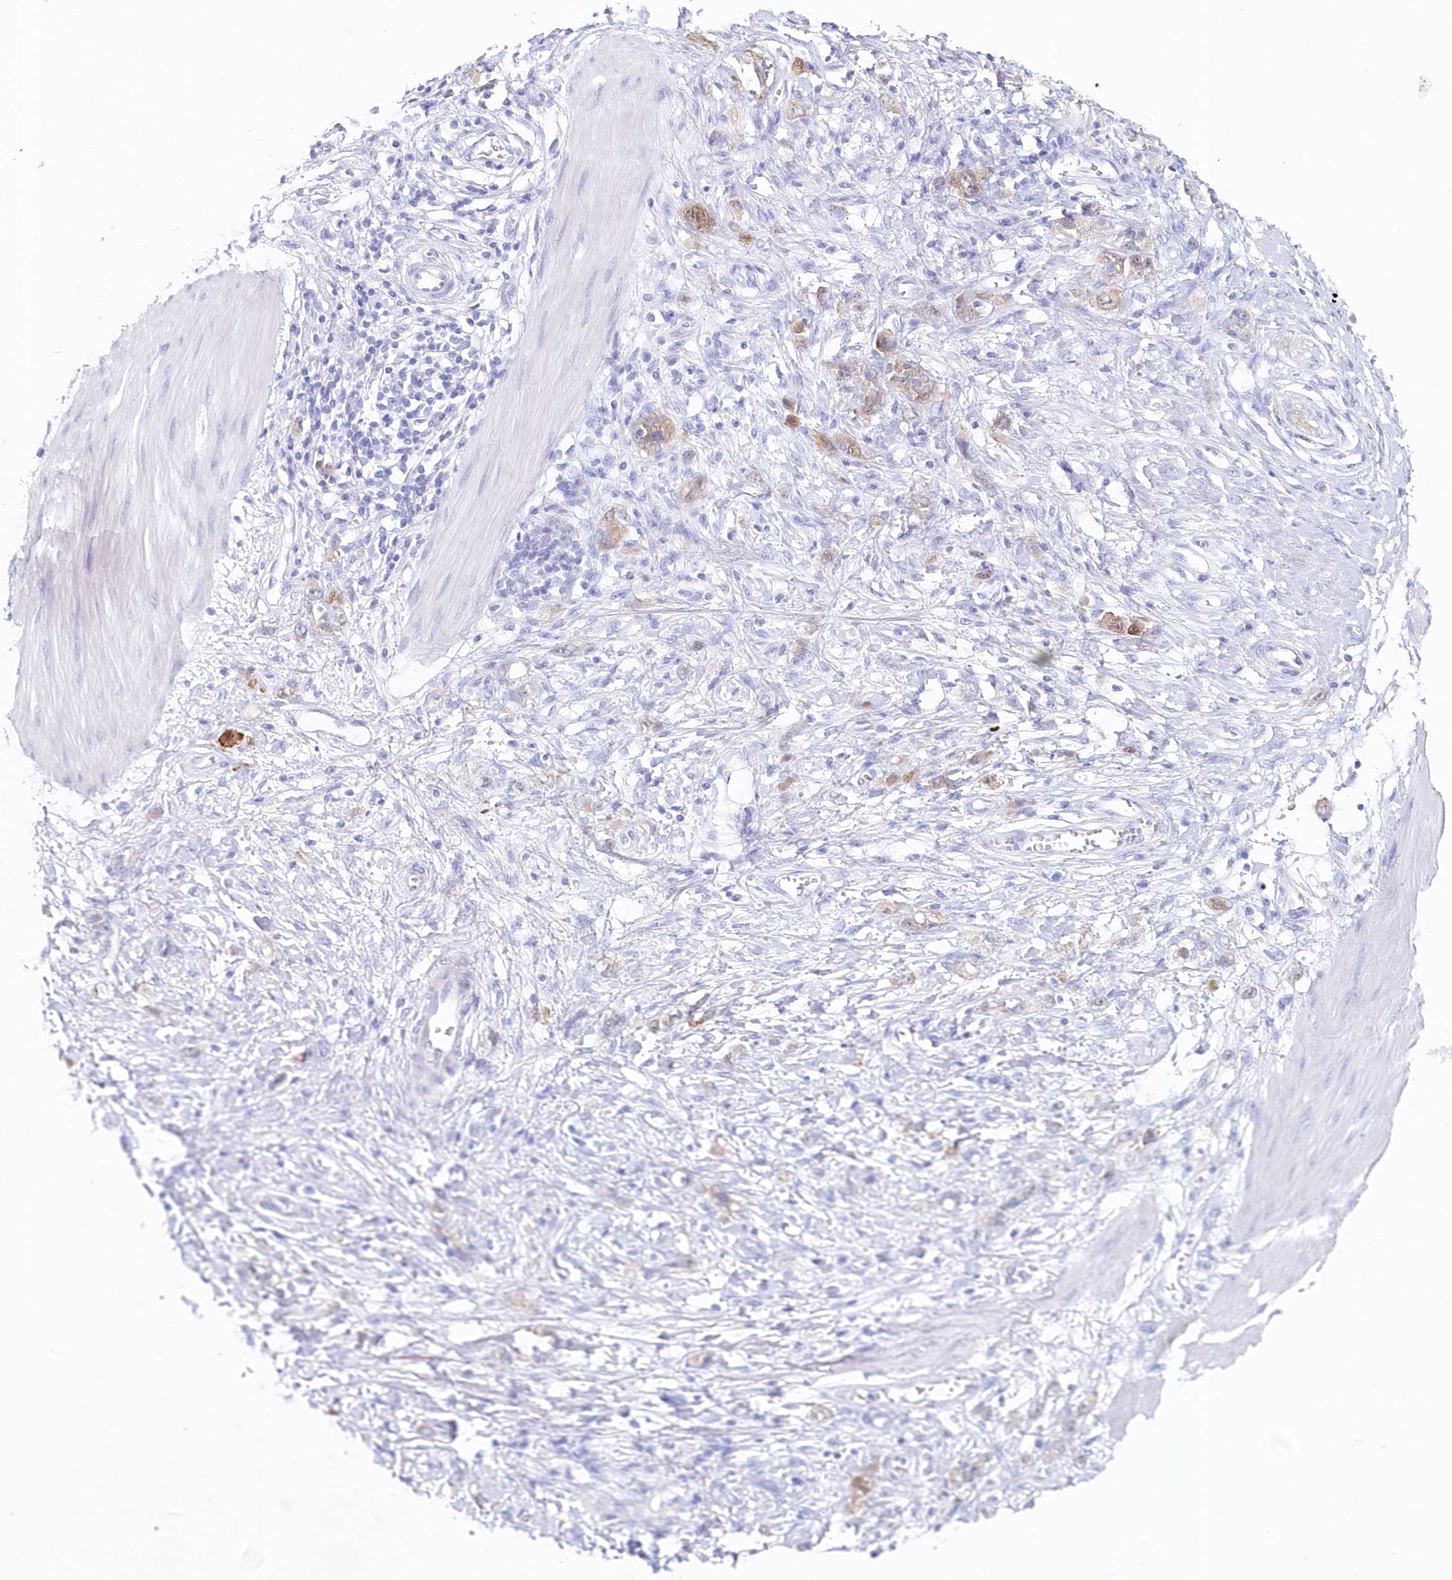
{"staining": {"intensity": "negative", "quantity": "none", "location": "none"}, "tissue": "stomach cancer", "cell_type": "Tumor cells", "image_type": "cancer", "snomed": [{"axis": "morphology", "description": "Adenocarcinoma, NOS"}, {"axis": "topography", "description": "Stomach"}], "caption": "The immunohistochemistry (IHC) image has no significant positivity in tumor cells of stomach cancer tissue.", "gene": "CSNK1G2", "patient": {"sex": "female", "age": 76}}